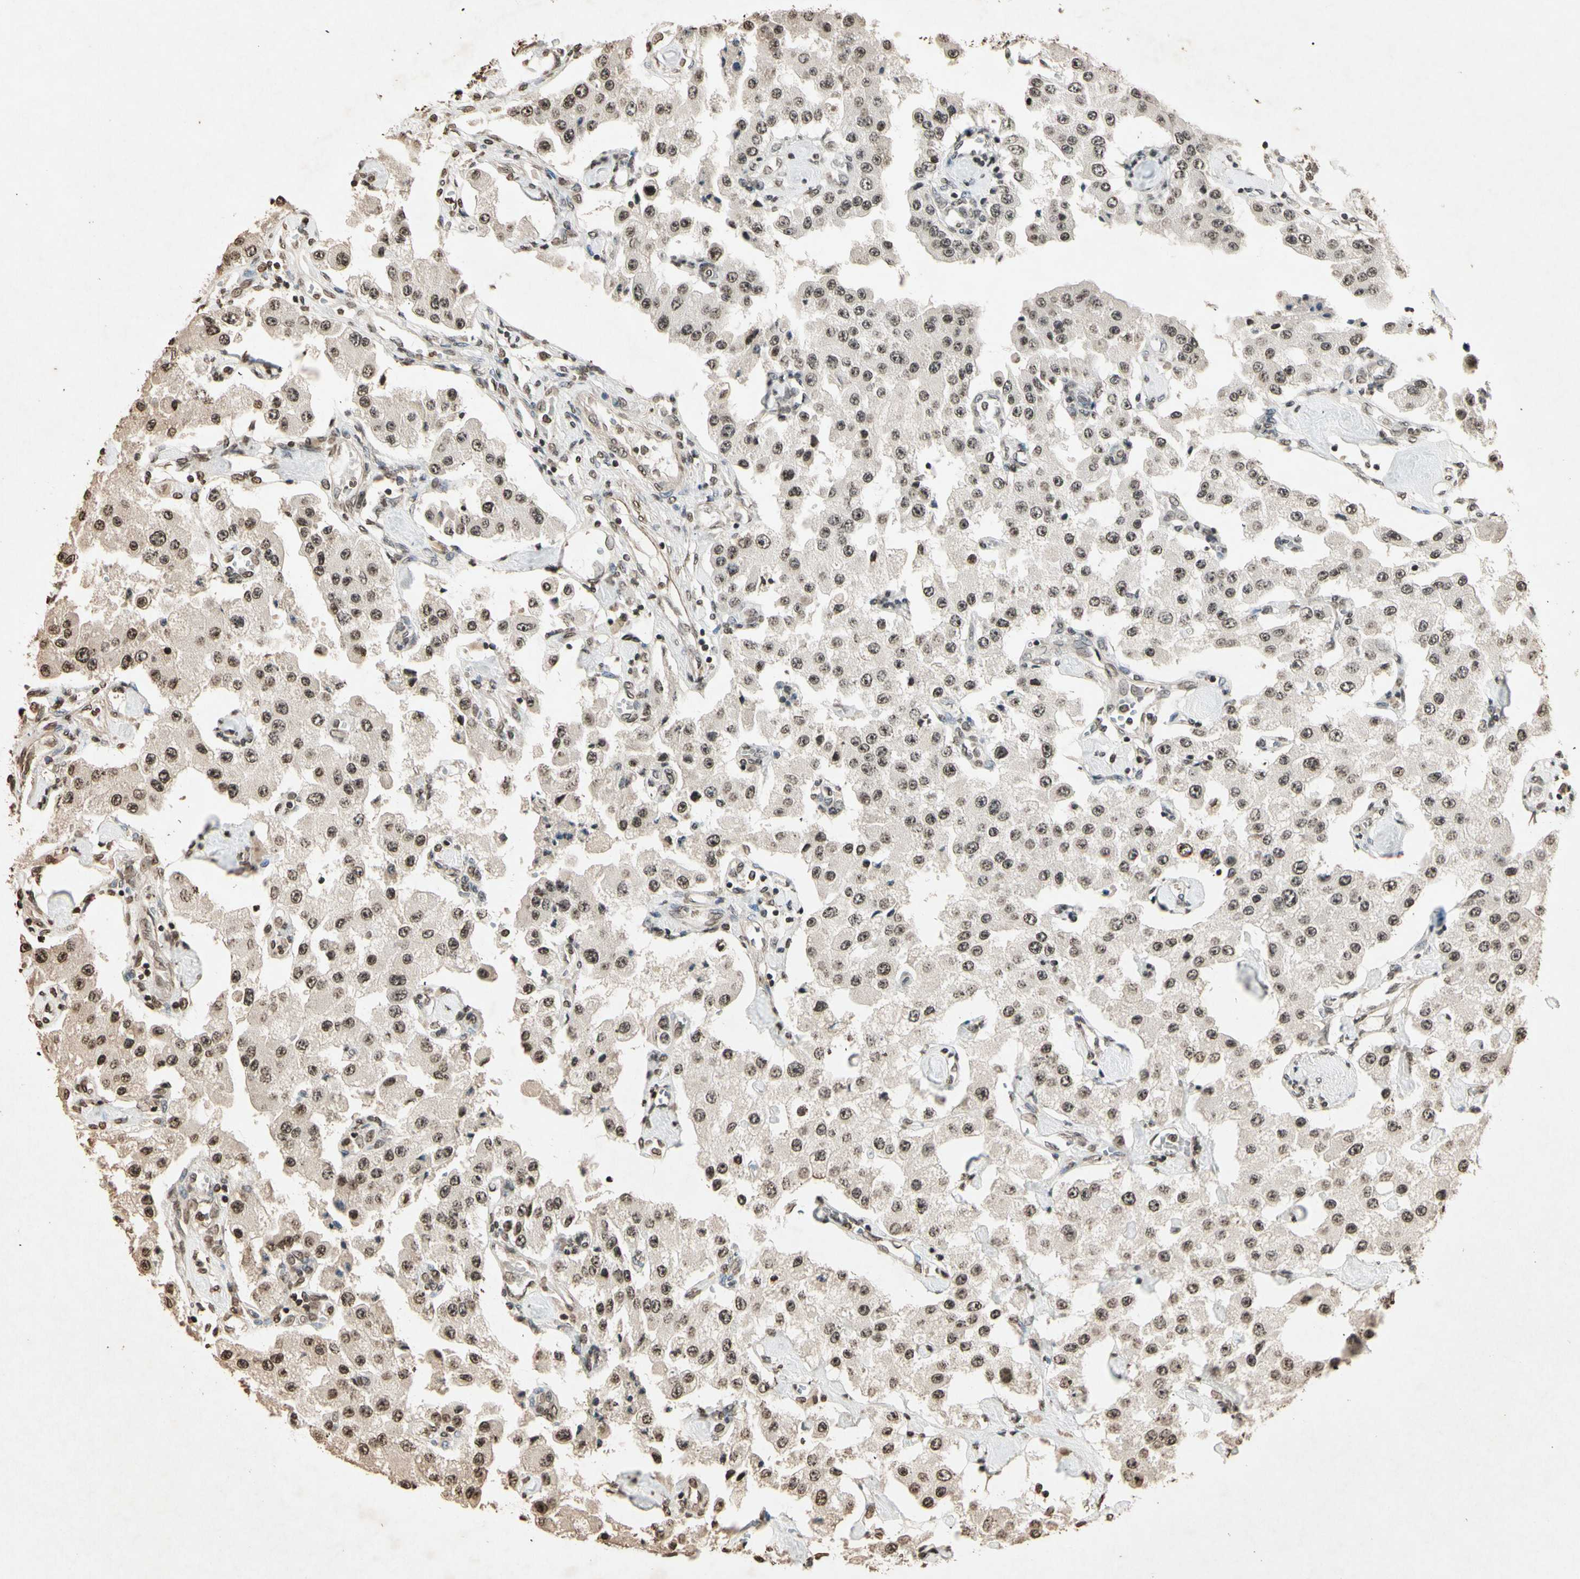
{"staining": {"intensity": "moderate", "quantity": "25%-75%", "location": "nuclear"}, "tissue": "carcinoid", "cell_type": "Tumor cells", "image_type": "cancer", "snomed": [{"axis": "morphology", "description": "Carcinoid, malignant, NOS"}, {"axis": "topography", "description": "Pancreas"}], "caption": "Carcinoid stained with immunohistochemistry (IHC) displays moderate nuclear staining in about 25%-75% of tumor cells.", "gene": "TOP1", "patient": {"sex": "male", "age": 41}}